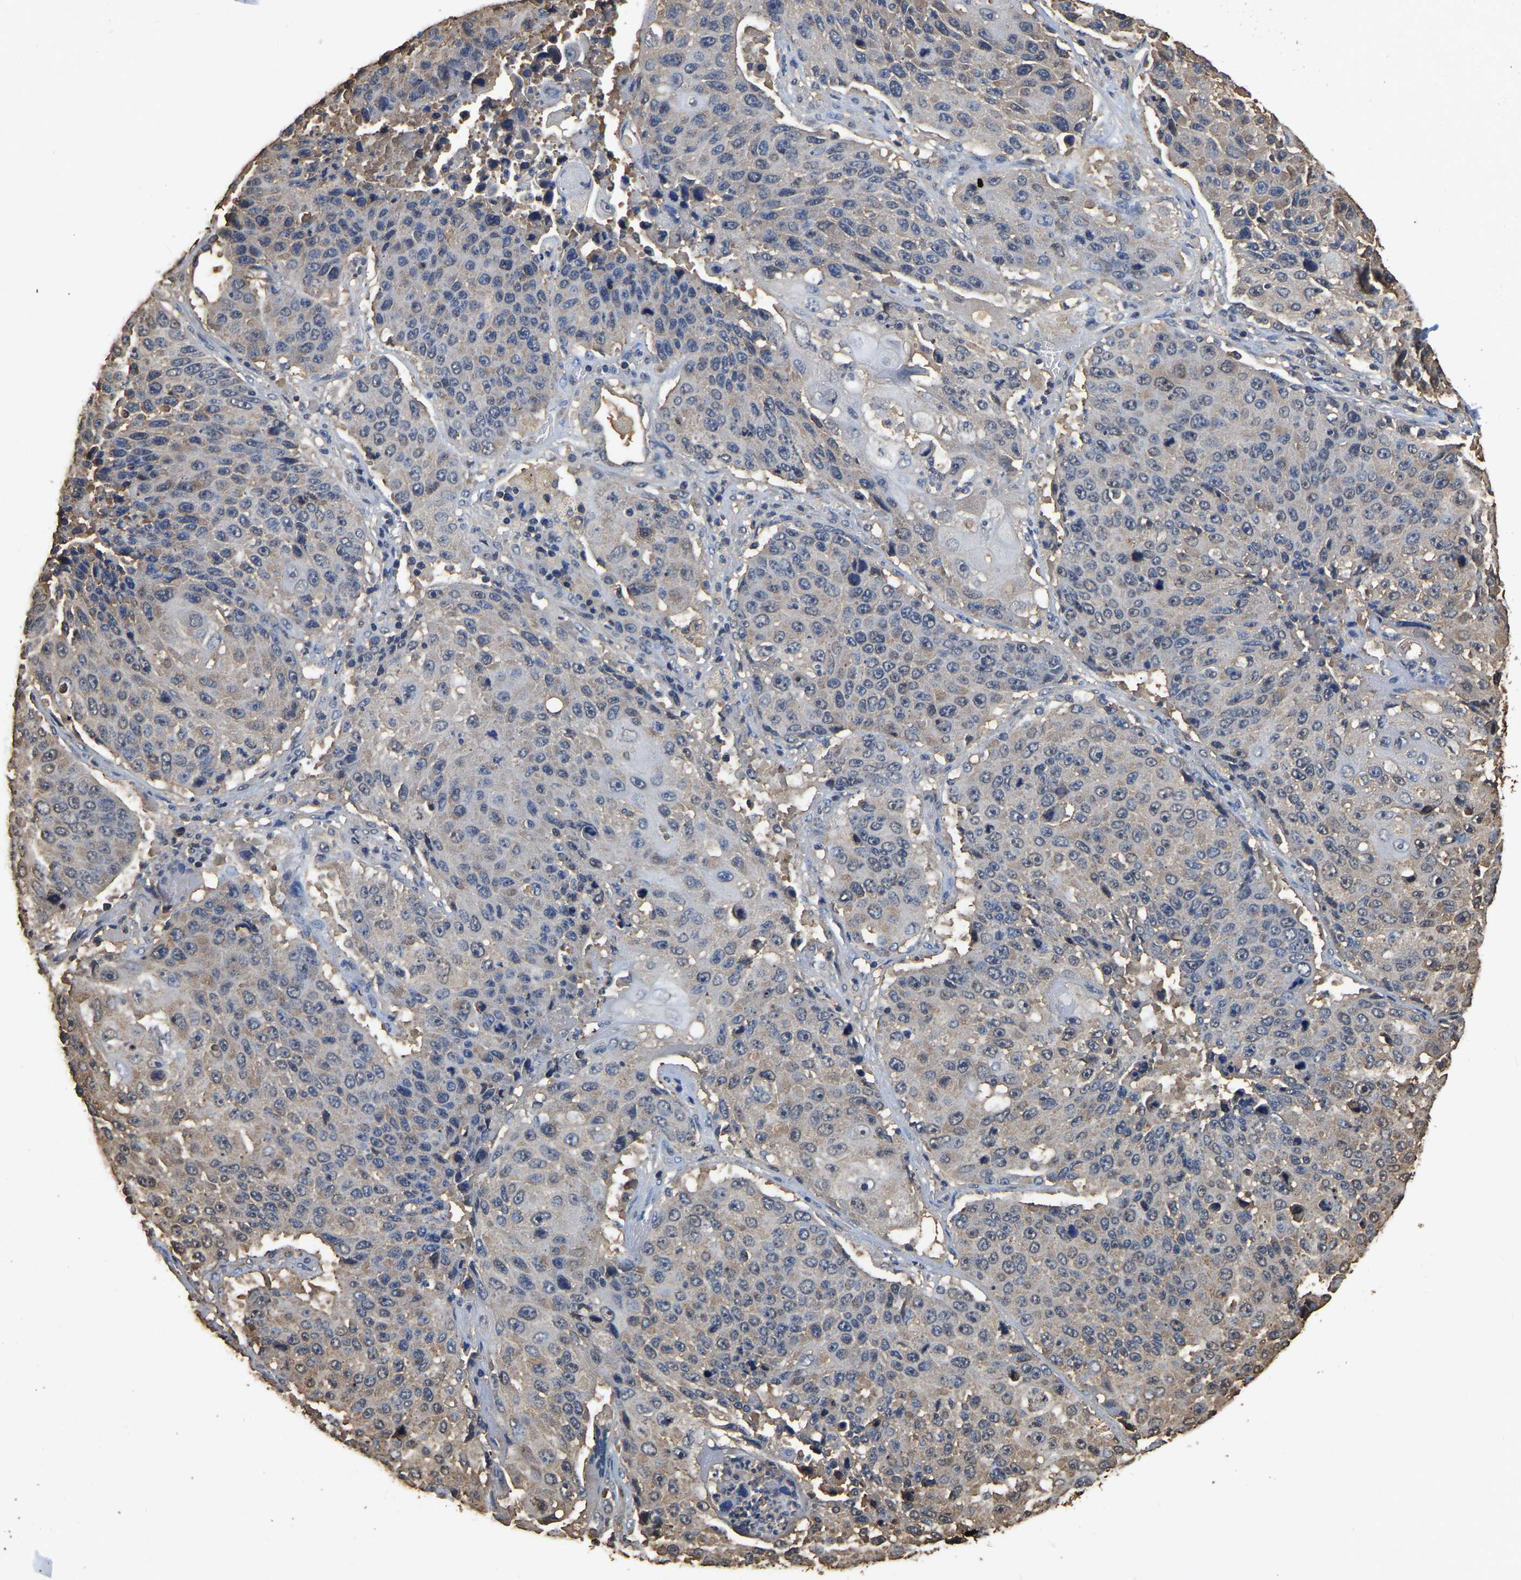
{"staining": {"intensity": "negative", "quantity": "none", "location": "none"}, "tissue": "lung cancer", "cell_type": "Tumor cells", "image_type": "cancer", "snomed": [{"axis": "morphology", "description": "Squamous cell carcinoma, NOS"}, {"axis": "topography", "description": "Lung"}], "caption": "Image shows no protein expression in tumor cells of lung squamous cell carcinoma tissue.", "gene": "LDHB", "patient": {"sex": "male", "age": 61}}